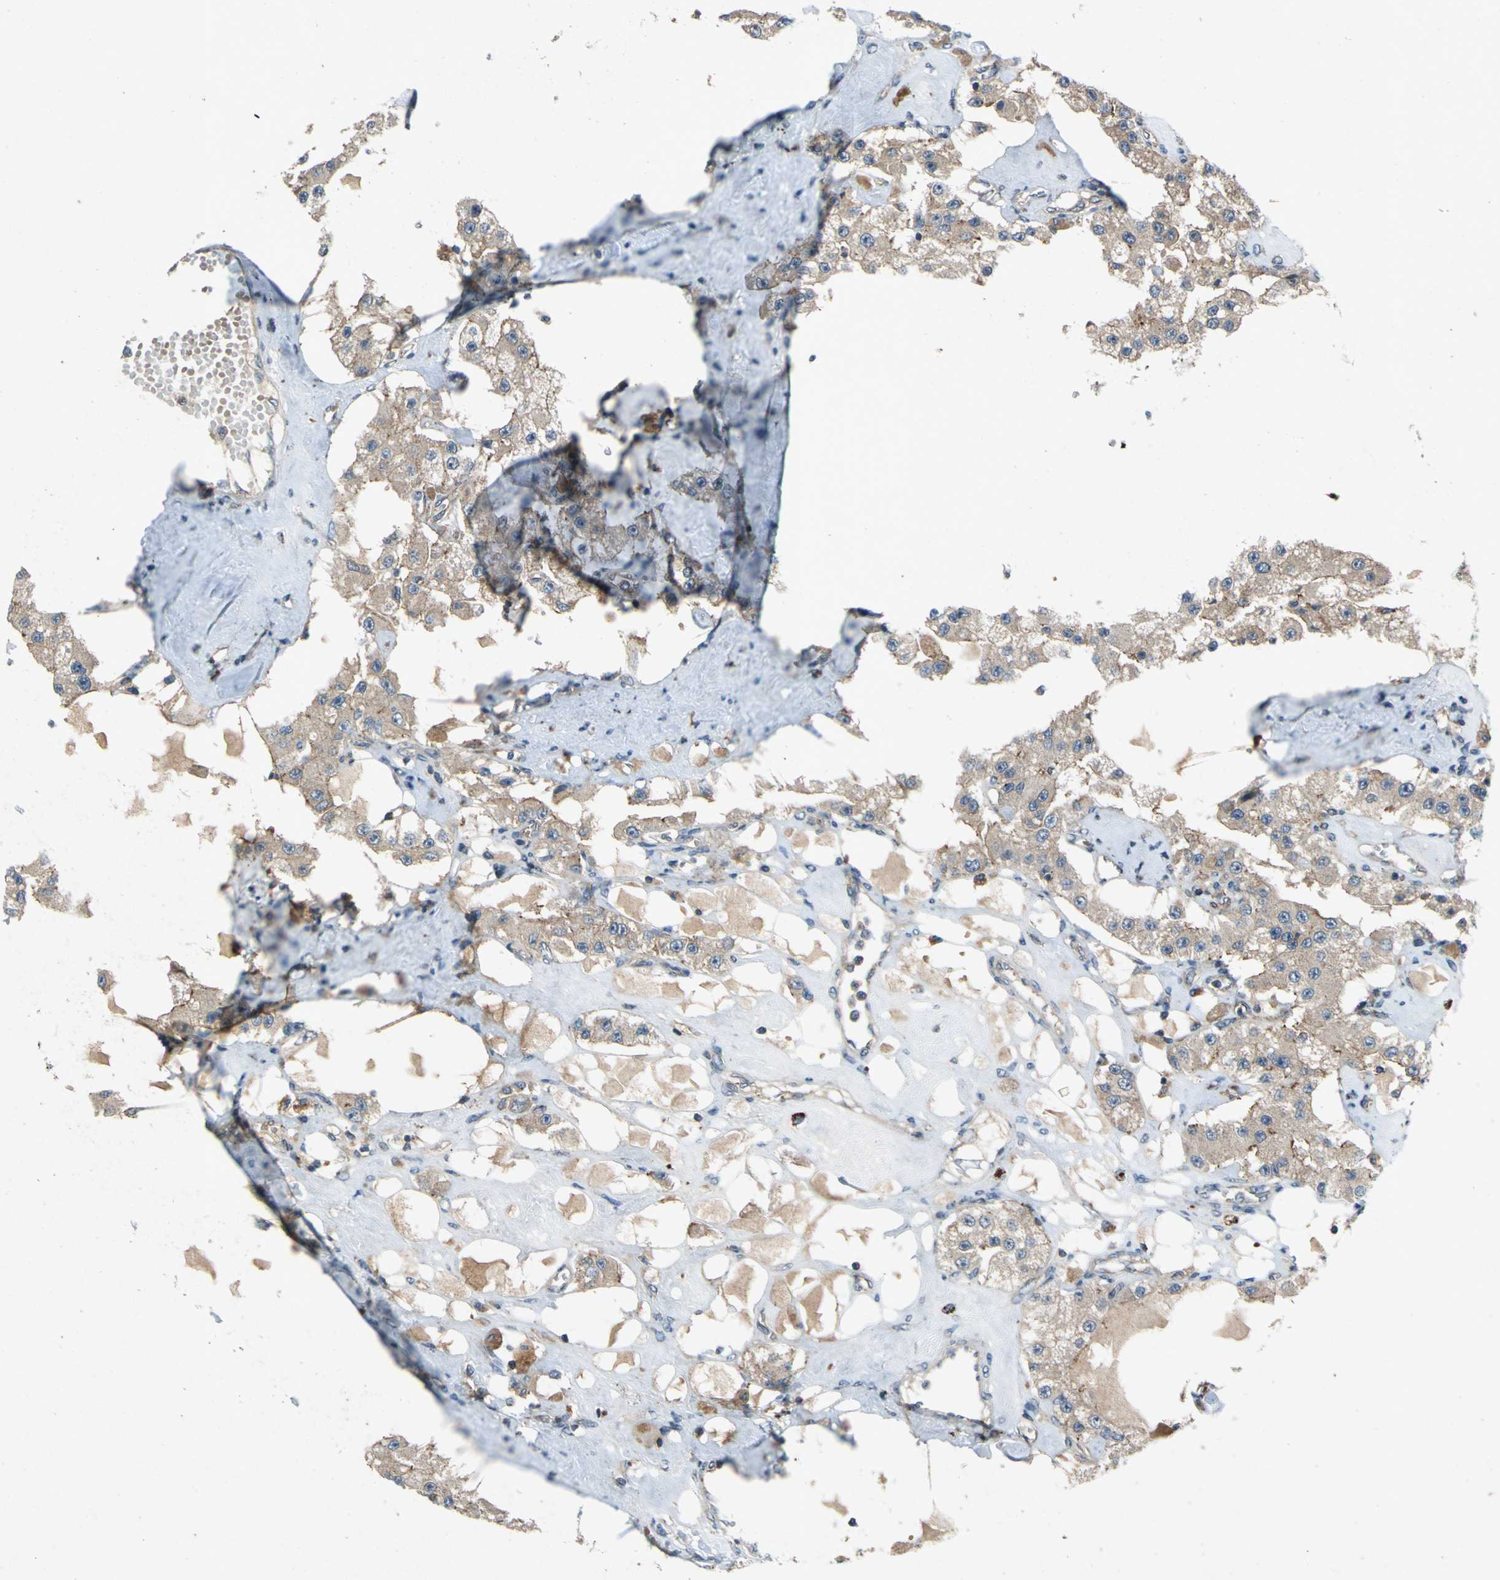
{"staining": {"intensity": "weak", "quantity": ">75%", "location": "cytoplasmic/membranous"}, "tissue": "carcinoid", "cell_type": "Tumor cells", "image_type": "cancer", "snomed": [{"axis": "morphology", "description": "Carcinoid, malignant, NOS"}, {"axis": "topography", "description": "Pancreas"}], "caption": "Carcinoid stained with immunohistochemistry shows weak cytoplasmic/membranous positivity in about >75% of tumor cells. The staining was performed using DAB (3,3'-diaminobenzidine) to visualize the protein expression in brown, while the nuclei were stained in blue with hematoxylin (Magnification: 20x).", "gene": "EMCN", "patient": {"sex": "male", "age": 41}}